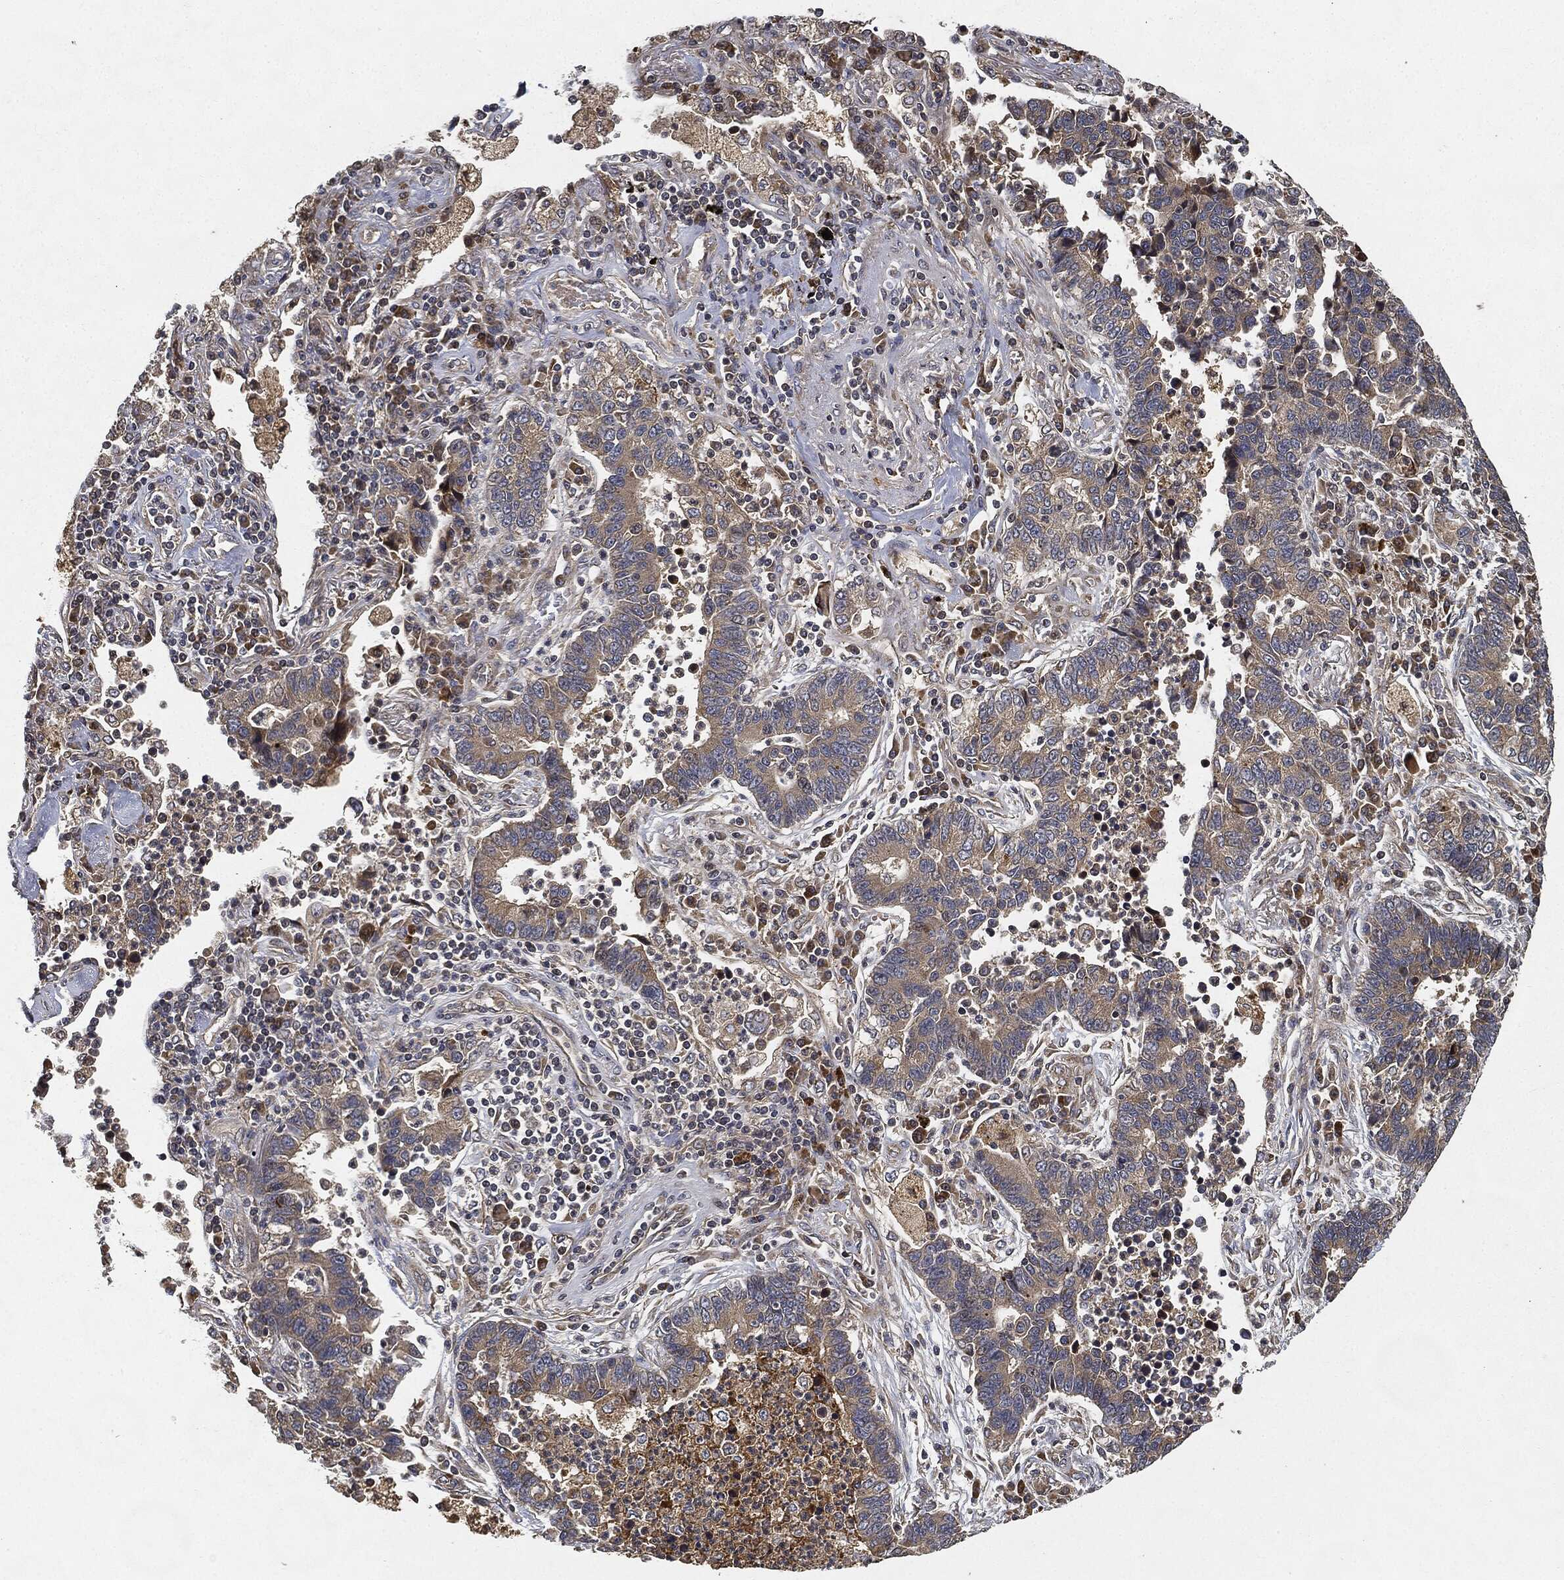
{"staining": {"intensity": "weak", "quantity": "25%-75%", "location": "cytoplasmic/membranous"}, "tissue": "lung cancer", "cell_type": "Tumor cells", "image_type": "cancer", "snomed": [{"axis": "morphology", "description": "Adenocarcinoma, NOS"}, {"axis": "topography", "description": "Lung"}], "caption": "Immunohistochemical staining of human adenocarcinoma (lung) shows low levels of weak cytoplasmic/membranous protein positivity in about 25%-75% of tumor cells.", "gene": "MLST8", "patient": {"sex": "female", "age": 57}}